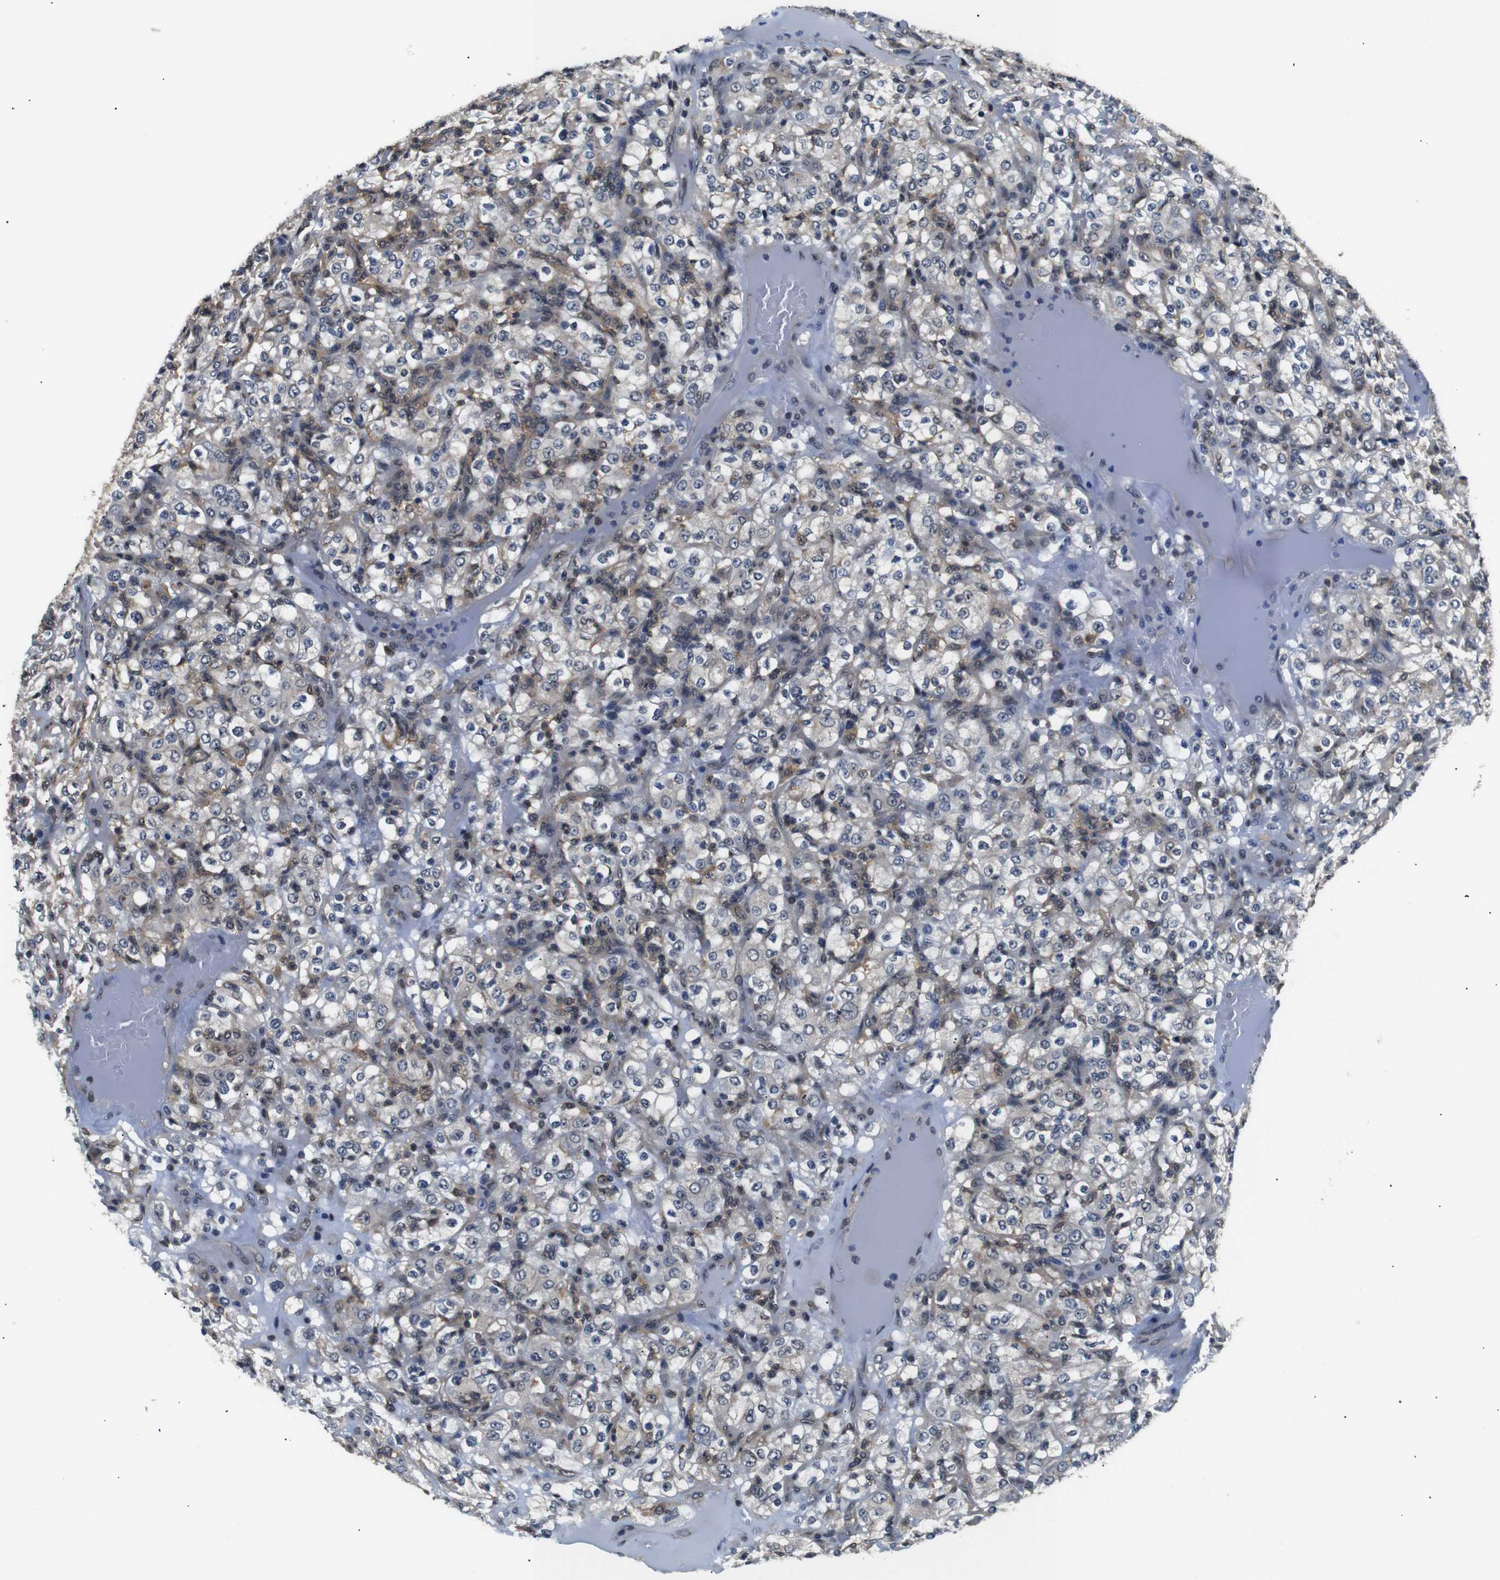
{"staining": {"intensity": "weak", "quantity": "<25%", "location": "cytoplasmic/membranous"}, "tissue": "renal cancer", "cell_type": "Tumor cells", "image_type": "cancer", "snomed": [{"axis": "morphology", "description": "Normal tissue, NOS"}, {"axis": "morphology", "description": "Adenocarcinoma, NOS"}, {"axis": "topography", "description": "Kidney"}], "caption": "The immunohistochemistry photomicrograph has no significant staining in tumor cells of adenocarcinoma (renal) tissue. Brightfield microscopy of IHC stained with DAB (3,3'-diaminobenzidine) (brown) and hematoxylin (blue), captured at high magnification.", "gene": "UBXN1", "patient": {"sex": "female", "age": 72}}